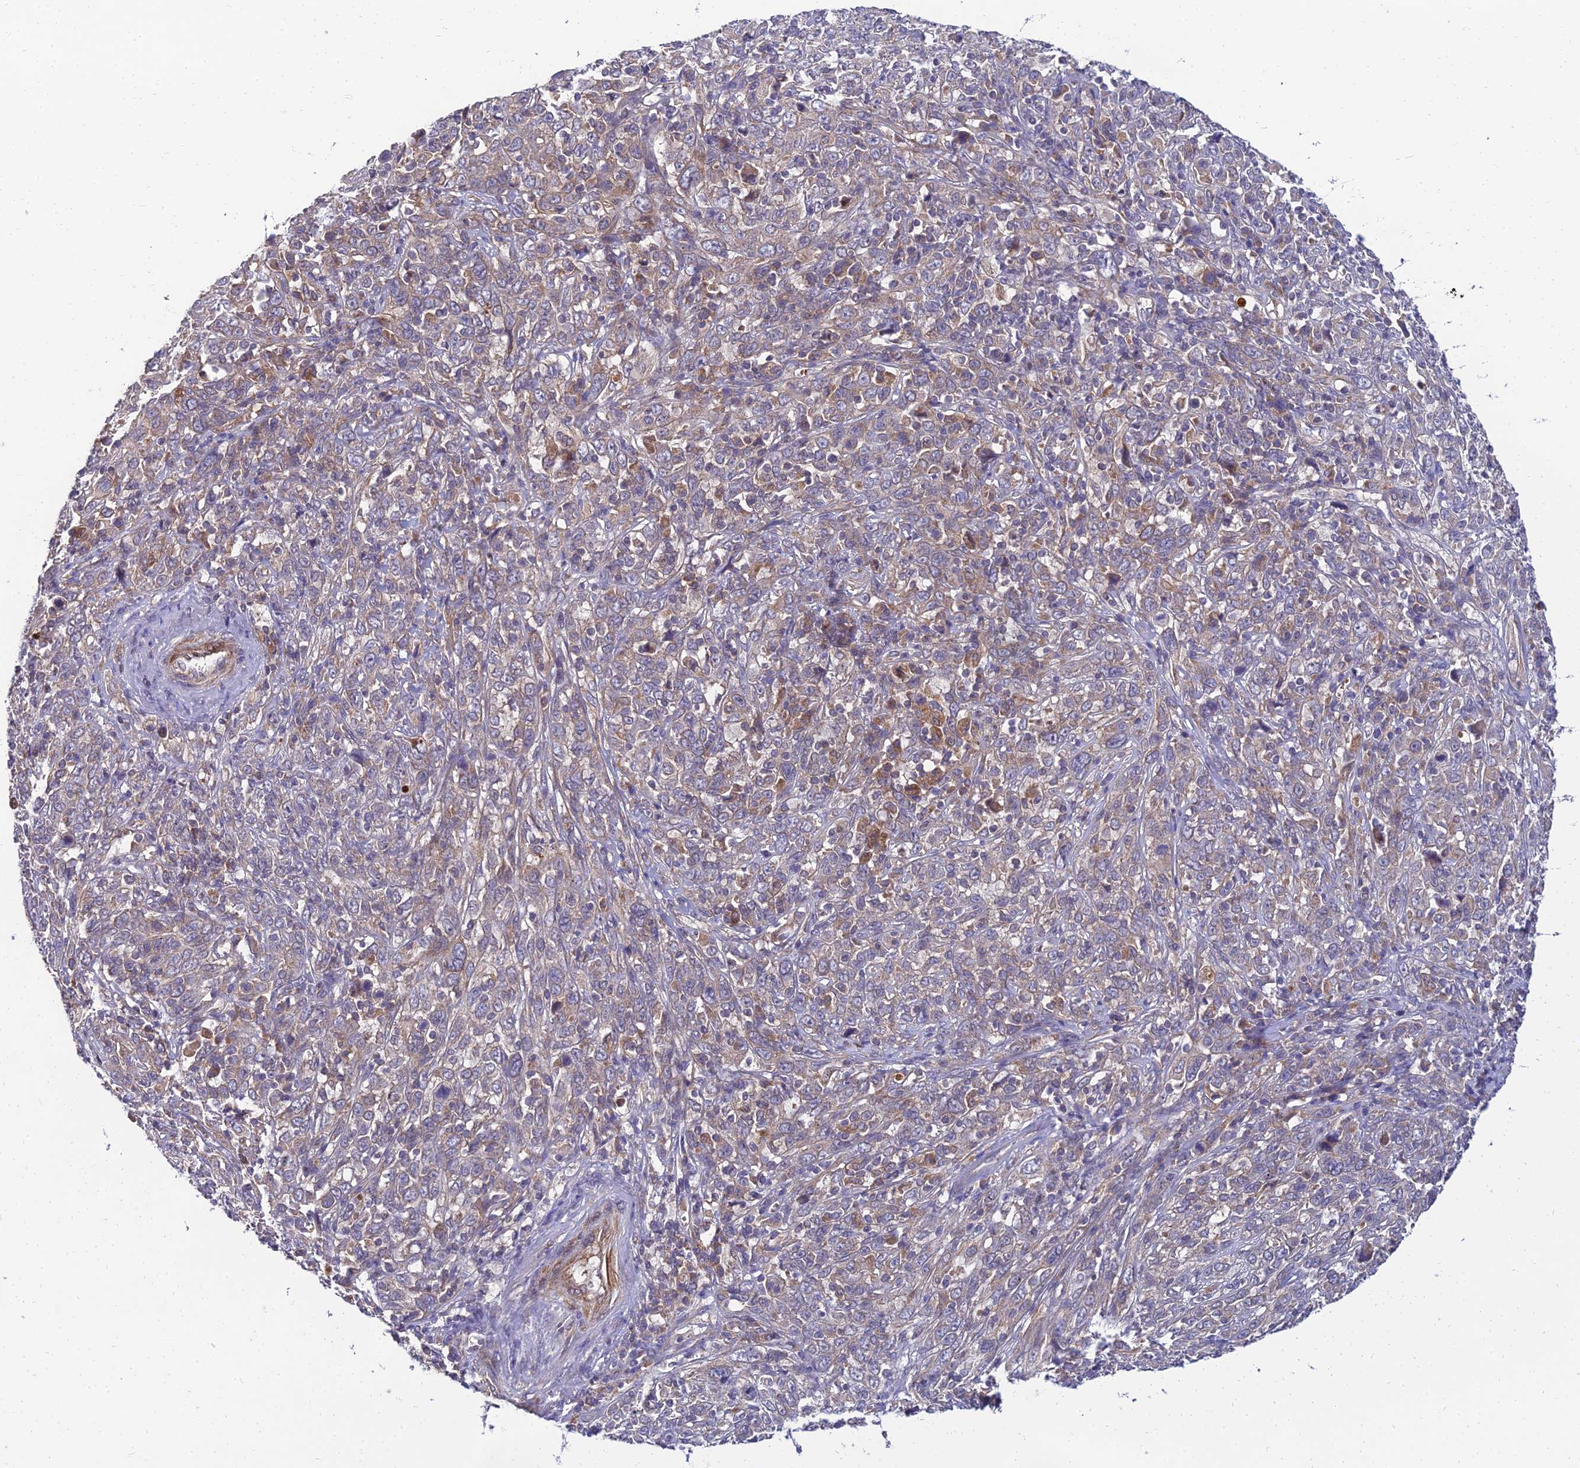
{"staining": {"intensity": "weak", "quantity": "25%-75%", "location": "cytoplasmic/membranous"}, "tissue": "cervical cancer", "cell_type": "Tumor cells", "image_type": "cancer", "snomed": [{"axis": "morphology", "description": "Squamous cell carcinoma, NOS"}, {"axis": "topography", "description": "Cervix"}], "caption": "Protein analysis of squamous cell carcinoma (cervical) tissue shows weak cytoplasmic/membranous staining in approximately 25%-75% of tumor cells. The staining was performed using DAB (3,3'-diaminobenzidine), with brown indicating positive protein expression. Nuclei are stained blue with hematoxylin.", "gene": "NPY", "patient": {"sex": "female", "age": 46}}